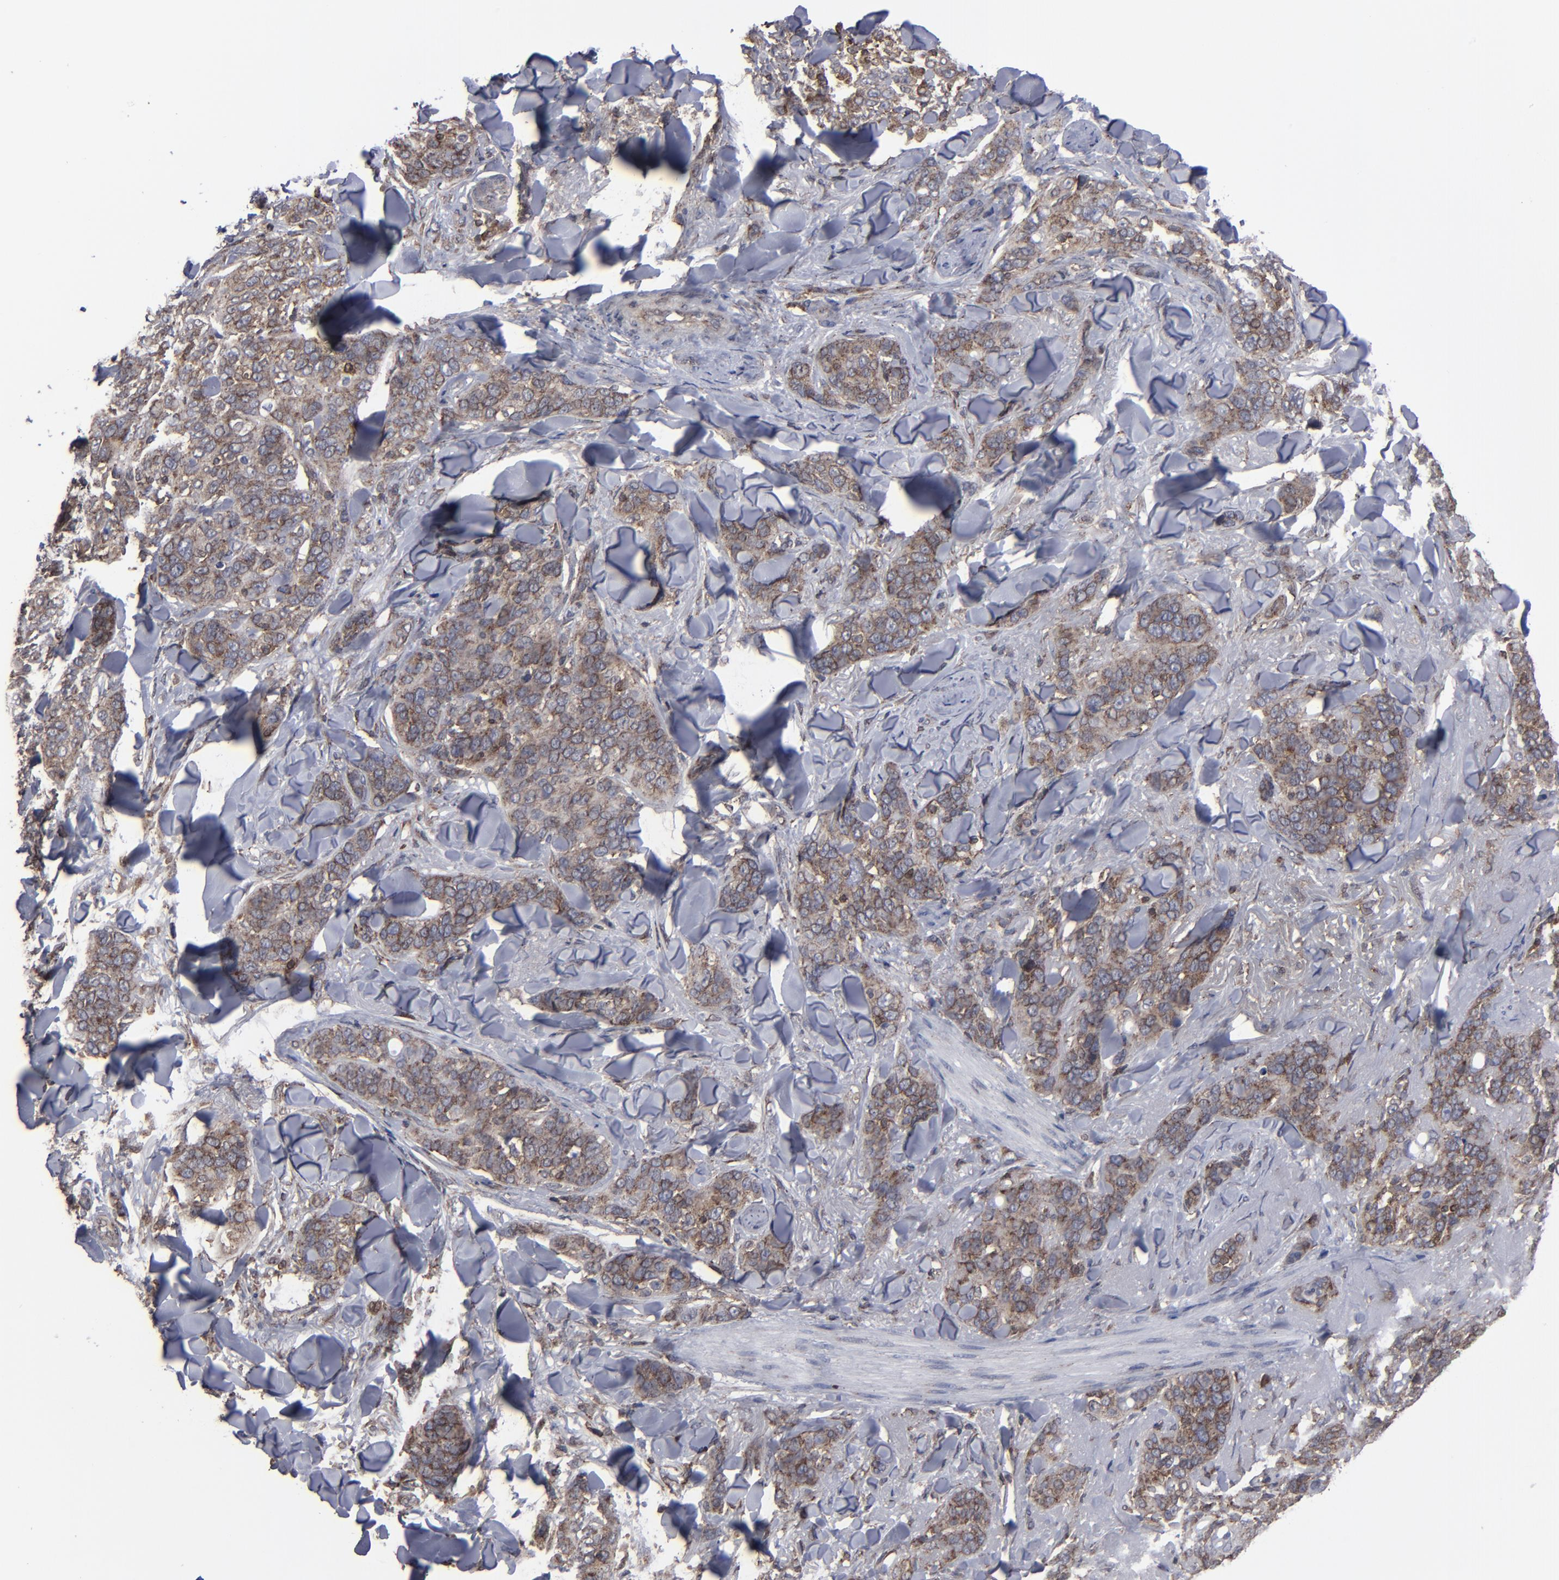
{"staining": {"intensity": "moderate", "quantity": ">75%", "location": "cytoplasmic/membranous"}, "tissue": "skin cancer", "cell_type": "Tumor cells", "image_type": "cancer", "snomed": [{"axis": "morphology", "description": "Normal tissue, NOS"}, {"axis": "morphology", "description": "Squamous cell carcinoma, NOS"}, {"axis": "topography", "description": "Skin"}], "caption": "Immunohistochemical staining of skin cancer demonstrates medium levels of moderate cytoplasmic/membranous staining in about >75% of tumor cells.", "gene": "KIAA2026", "patient": {"sex": "female", "age": 83}}